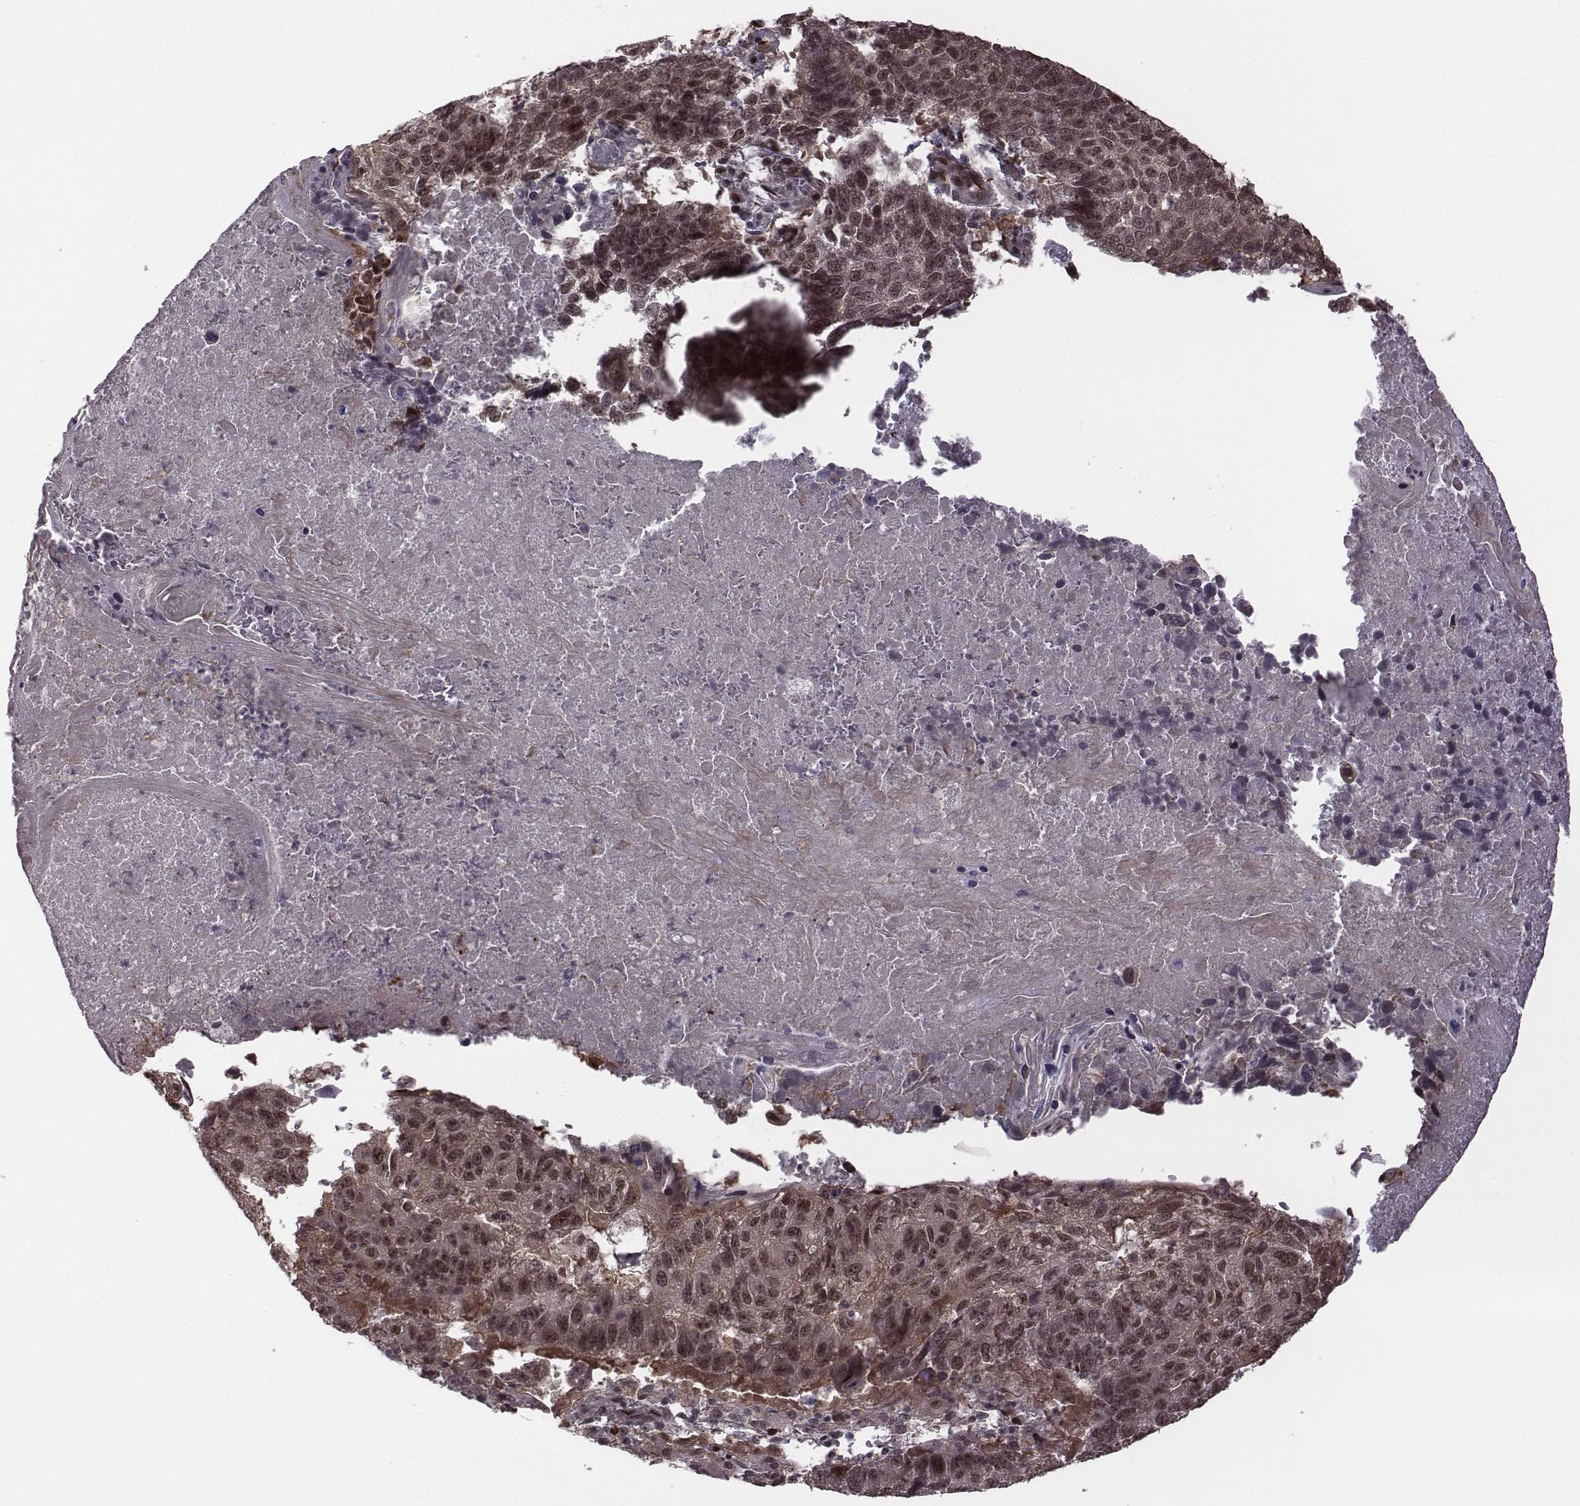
{"staining": {"intensity": "weak", "quantity": ">75%", "location": "nuclear"}, "tissue": "lung cancer", "cell_type": "Tumor cells", "image_type": "cancer", "snomed": [{"axis": "morphology", "description": "Squamous cell carcinoma, NOS"}, {"axis": "topography", "description": "Lung"}], "caption": "Approximately >75% of tumor cells in human squamous cell carcinoma (lung) display weak nuclear protein staining as visualized by brown immunohistochemical staining.", "gene": "RPL3", "patient": {"sex": "male", "age": 73}}